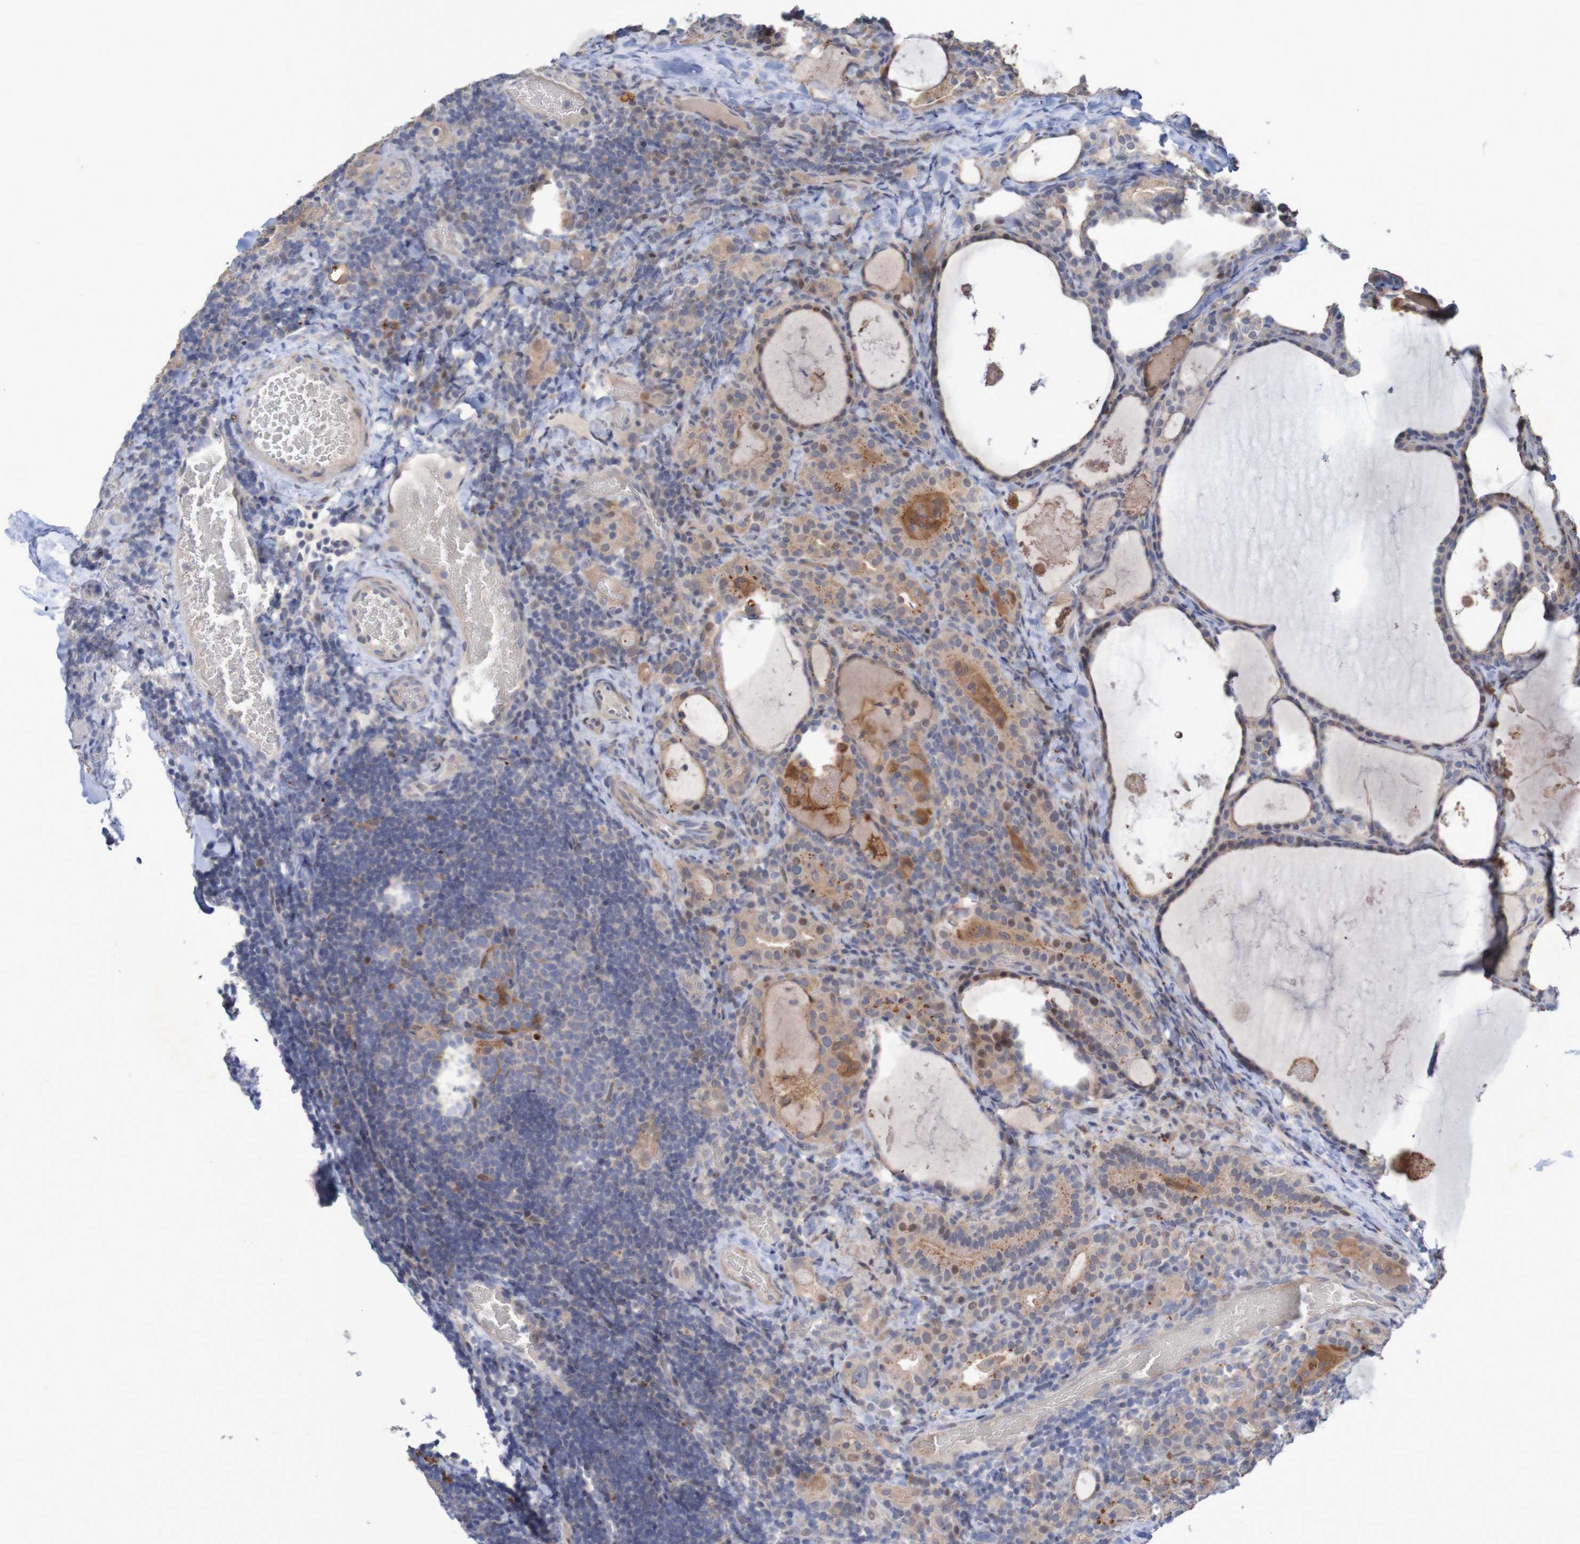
{"staining": {"intensity": "weak", "quantity": ">75%", "location": "cytoplasmic/membranous"}, "tissue": "thyroid cancer", "cell_type": "Tumor cells", "image_type": "cancer", "snomed": [{"axis": "morphology", "description": "Papillary adenocarcinoma, NOS"}, {"axis": "topography", "description": "Thyroid gland"}], "caption": "A micrograph showing weak cytoplasmic/membranous positivity in about >75% of tumor cells in thyroid cancer, as visualized by brown immunohistochemical staining.", "gene": "FBP2", "patient": {"sex": "female", "age": 42}}